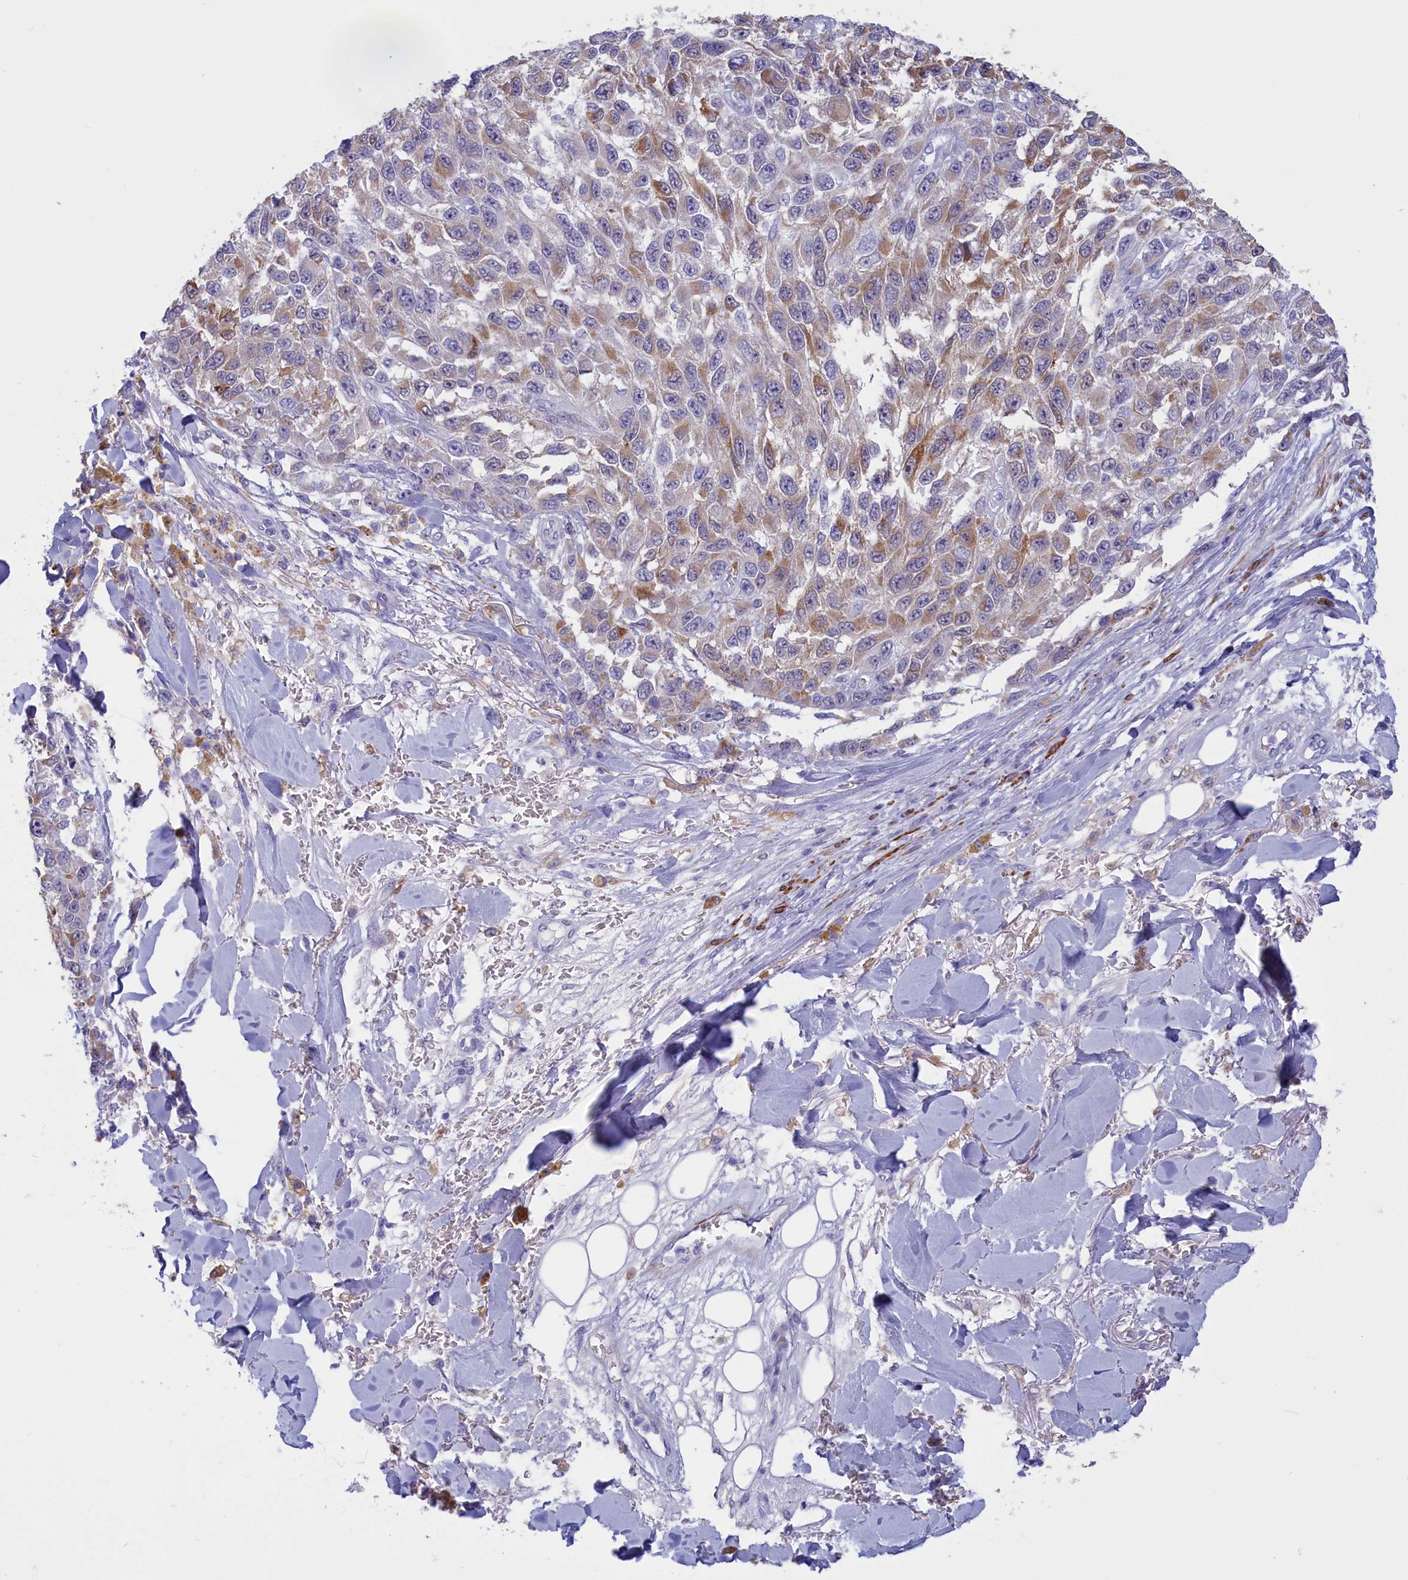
{"staining": {"intensity": "moderate", "quantity": "25%-75%", "location": "cytoplasmic/membranous"}, "tissue": "melanoma", "cell_type": "Tumor cells", "image_type": "cancer", "snomed": [{"axis": "morphology", "description": "Normal tissue, NOS"}, {"axis": "morphology", "description": "Malignant melanoma, NOS"}, {"axis": "topography", "description": "Skin"}], "caption": "An immunohistochemistry photomicrograph of tumor tissue is shown. Protein staining in brown shows moderate cytoplasmic/membranous positivity in melanoma within tumor cells.", "gene": "GAPDHS", "patient": {"sex": "female", "age": 96}}